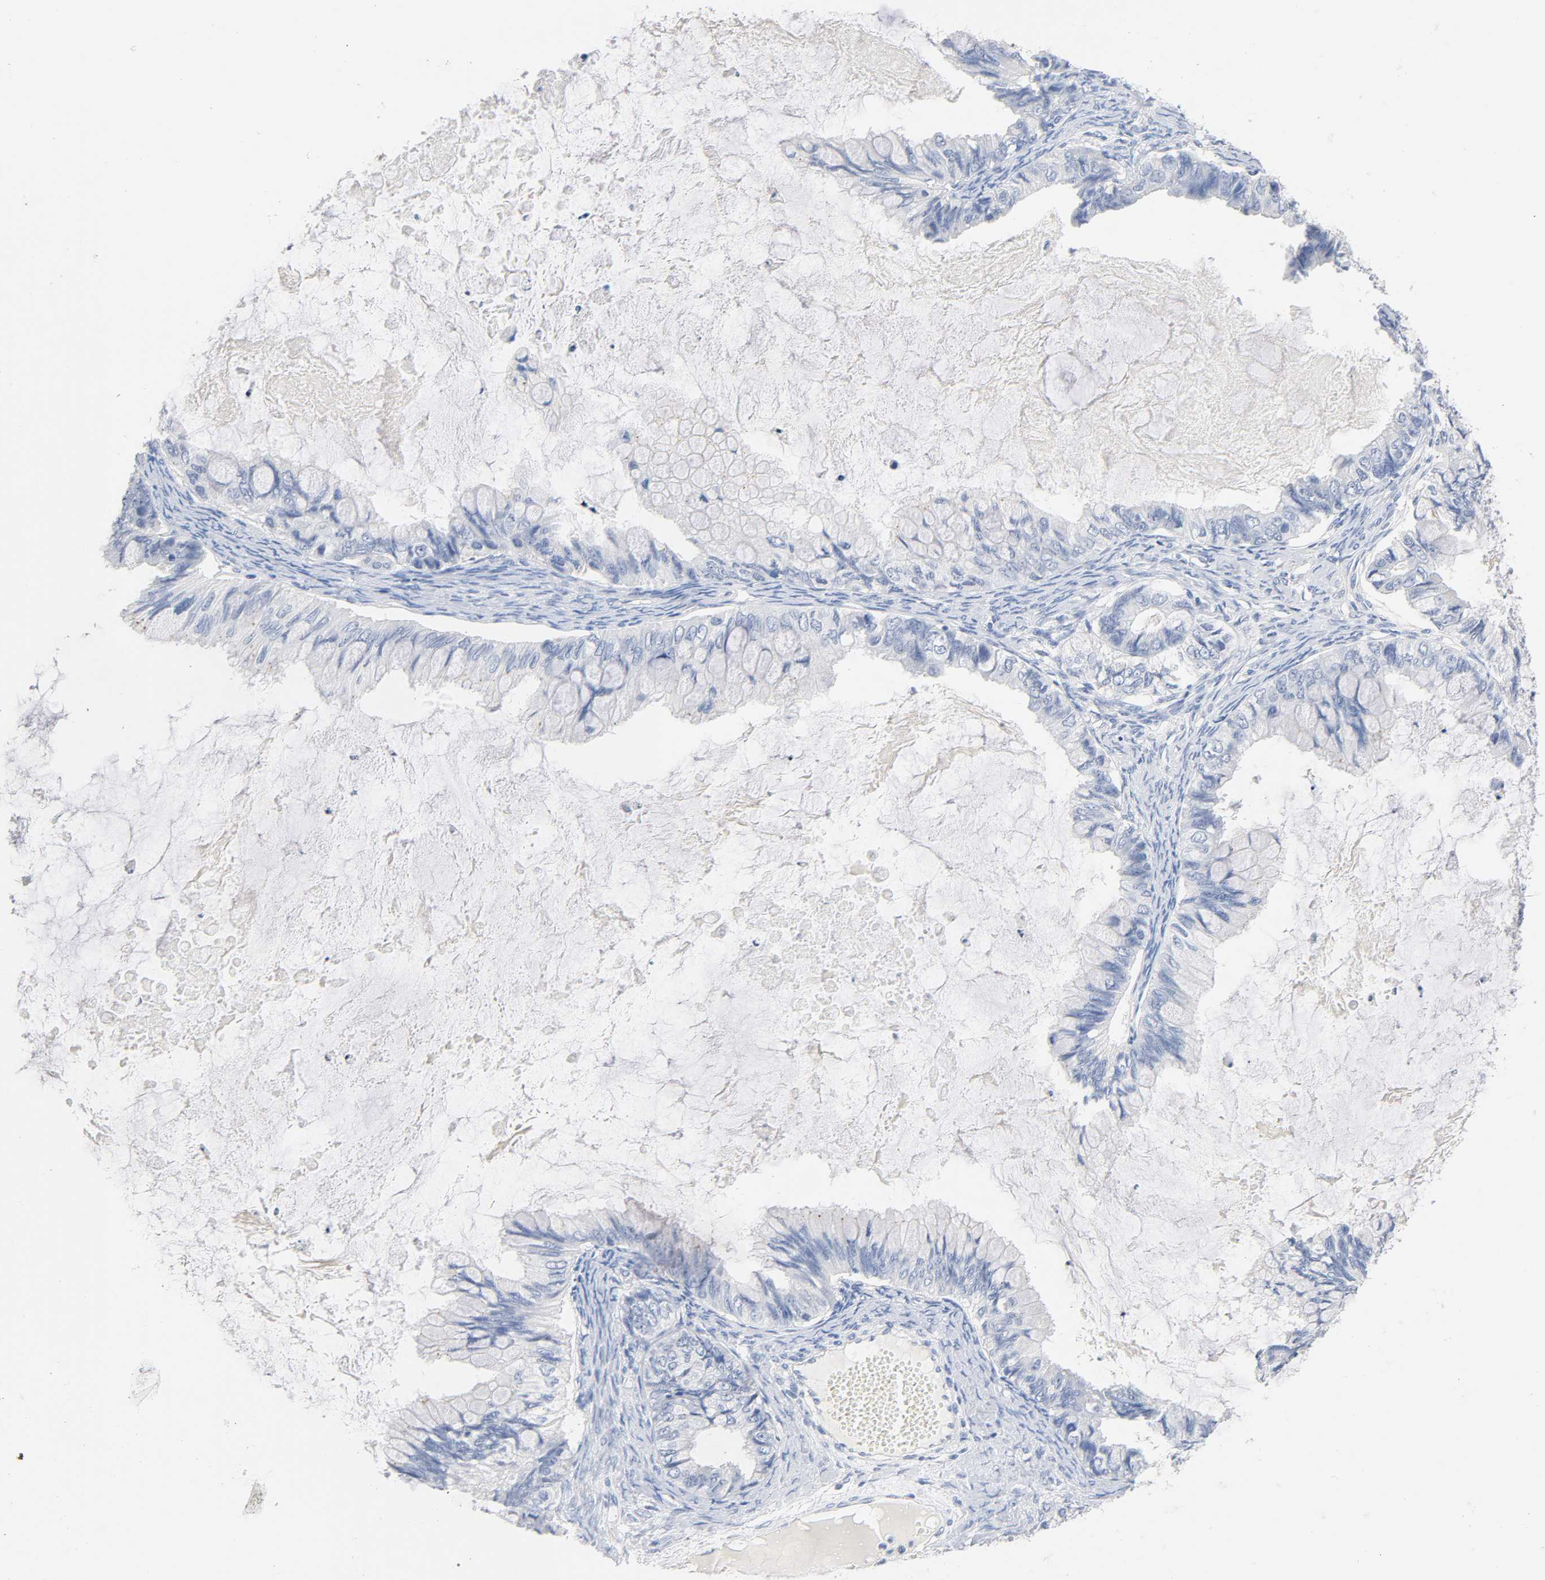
{"staining": {"intensity": "negative", "quantity": "none", "location": "none"}, "tissue": "ovarian cancer", "cell_type": "Tumor cells", "image_type": "cancer", "snomed": [{"axis": "morphology", "description": "Cystadenocarcinoma, mucinous, NOS"}, {"axis": "topography", "description": "Ovary"}], "caption": "Immunohistochemistry of human ovarian mucinous cystadenocarcinoma reveals no expression in tumor cells.", "gene": "MALT1", "patient": {"sex": "female", "age": 80}}